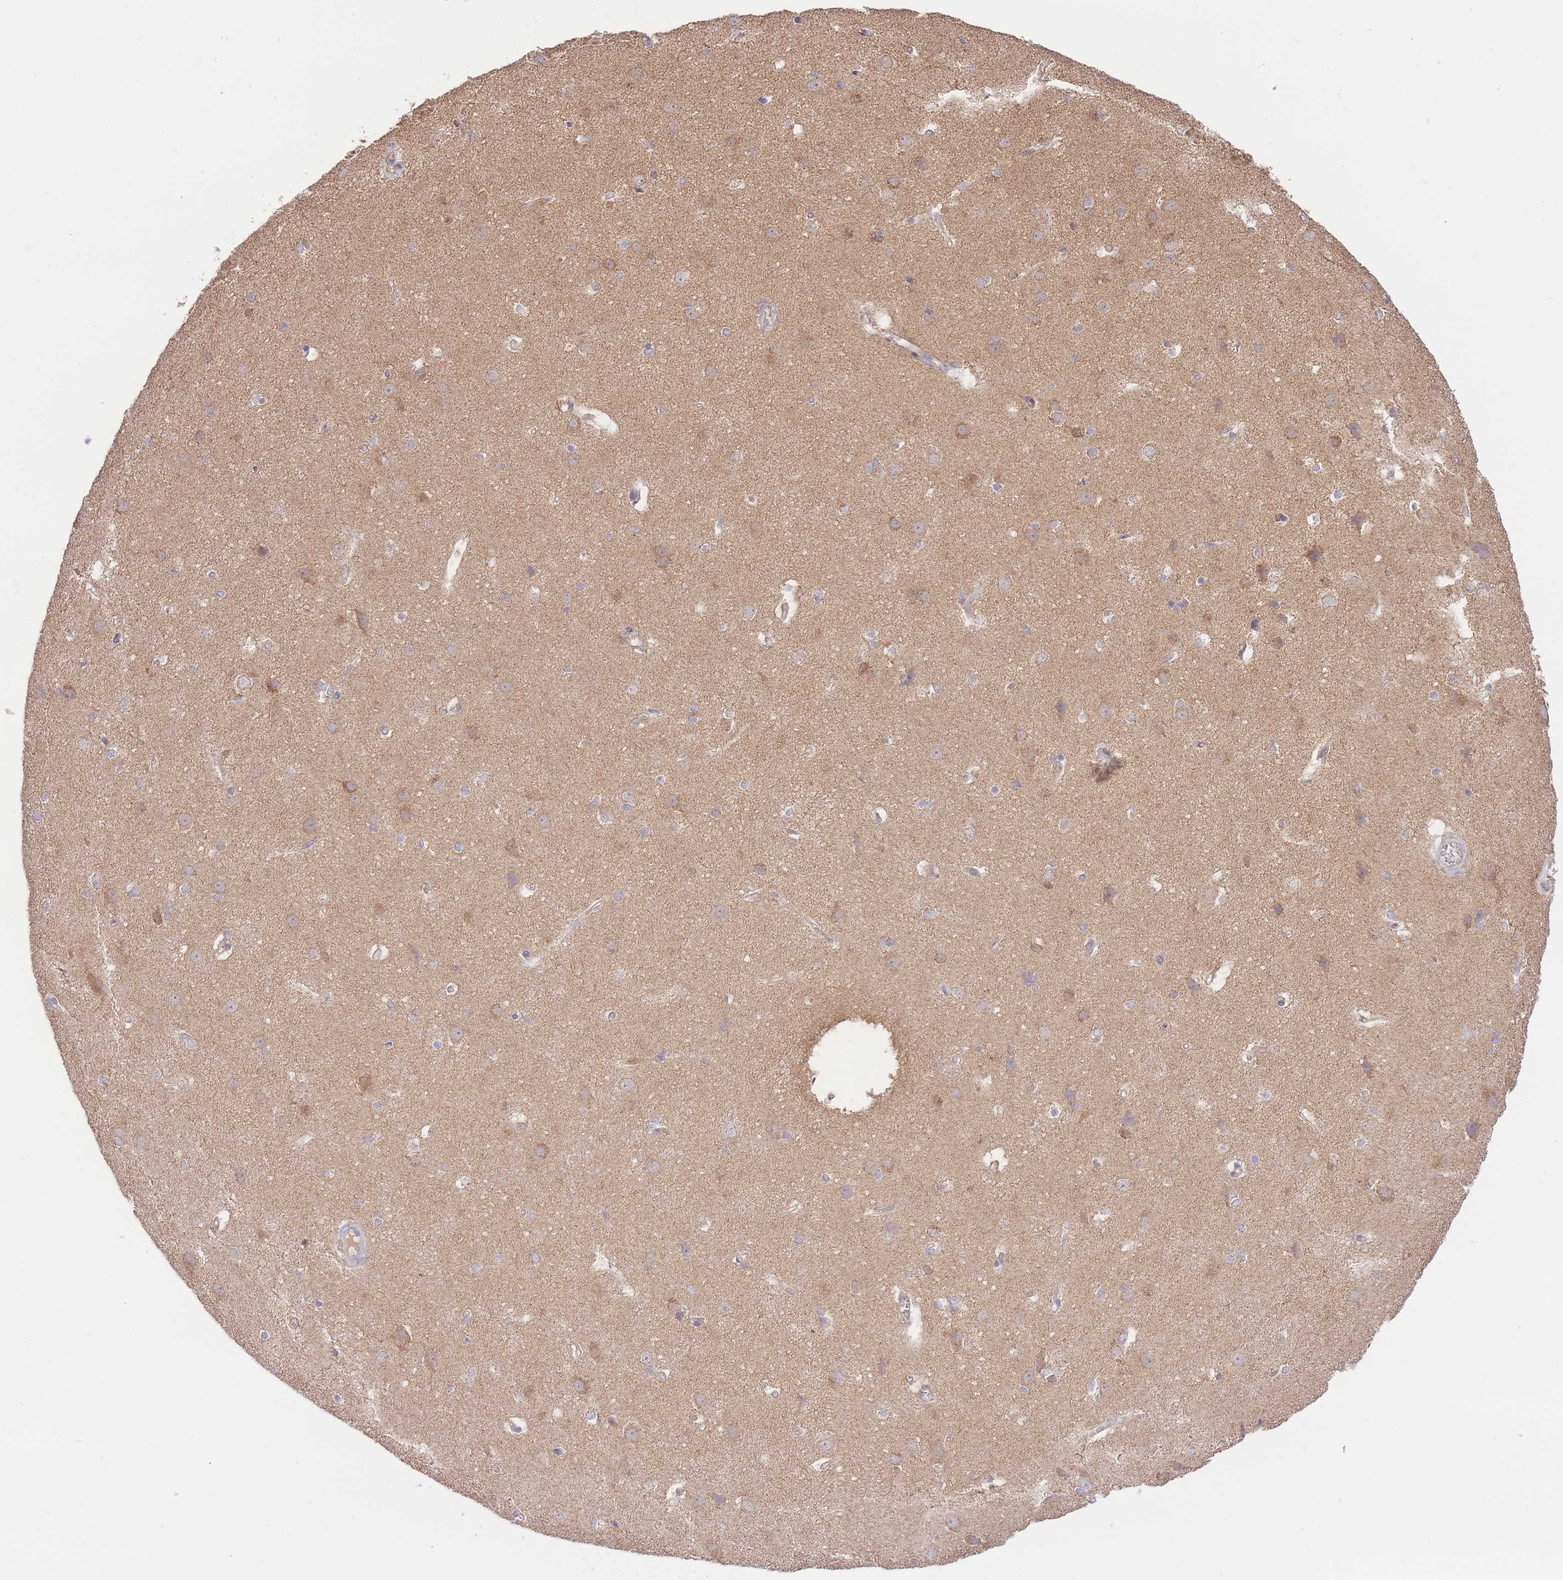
{"staining": {"intensity": "weak", "quantity": ">75%", "location": "cytoplasmic/membranous"}, "tissue": "cerebral cortex", "cell_type": "Endothelial cells", "image_type": "normal", "snomed": [{"axis": "morphology", "description": "Normal tissue, NOS"}, {"axis": "topography", "description": "Cerebral cortex"}], "caption": "An IHC photomicrograph of benign tissue is shown. Protein staining in brown labels weak cytoplasmic/membranous positivity in cerebral cortex within endothelial cells.", "gene": "PREP", "patient": {"sex": "male", "age": 37}}